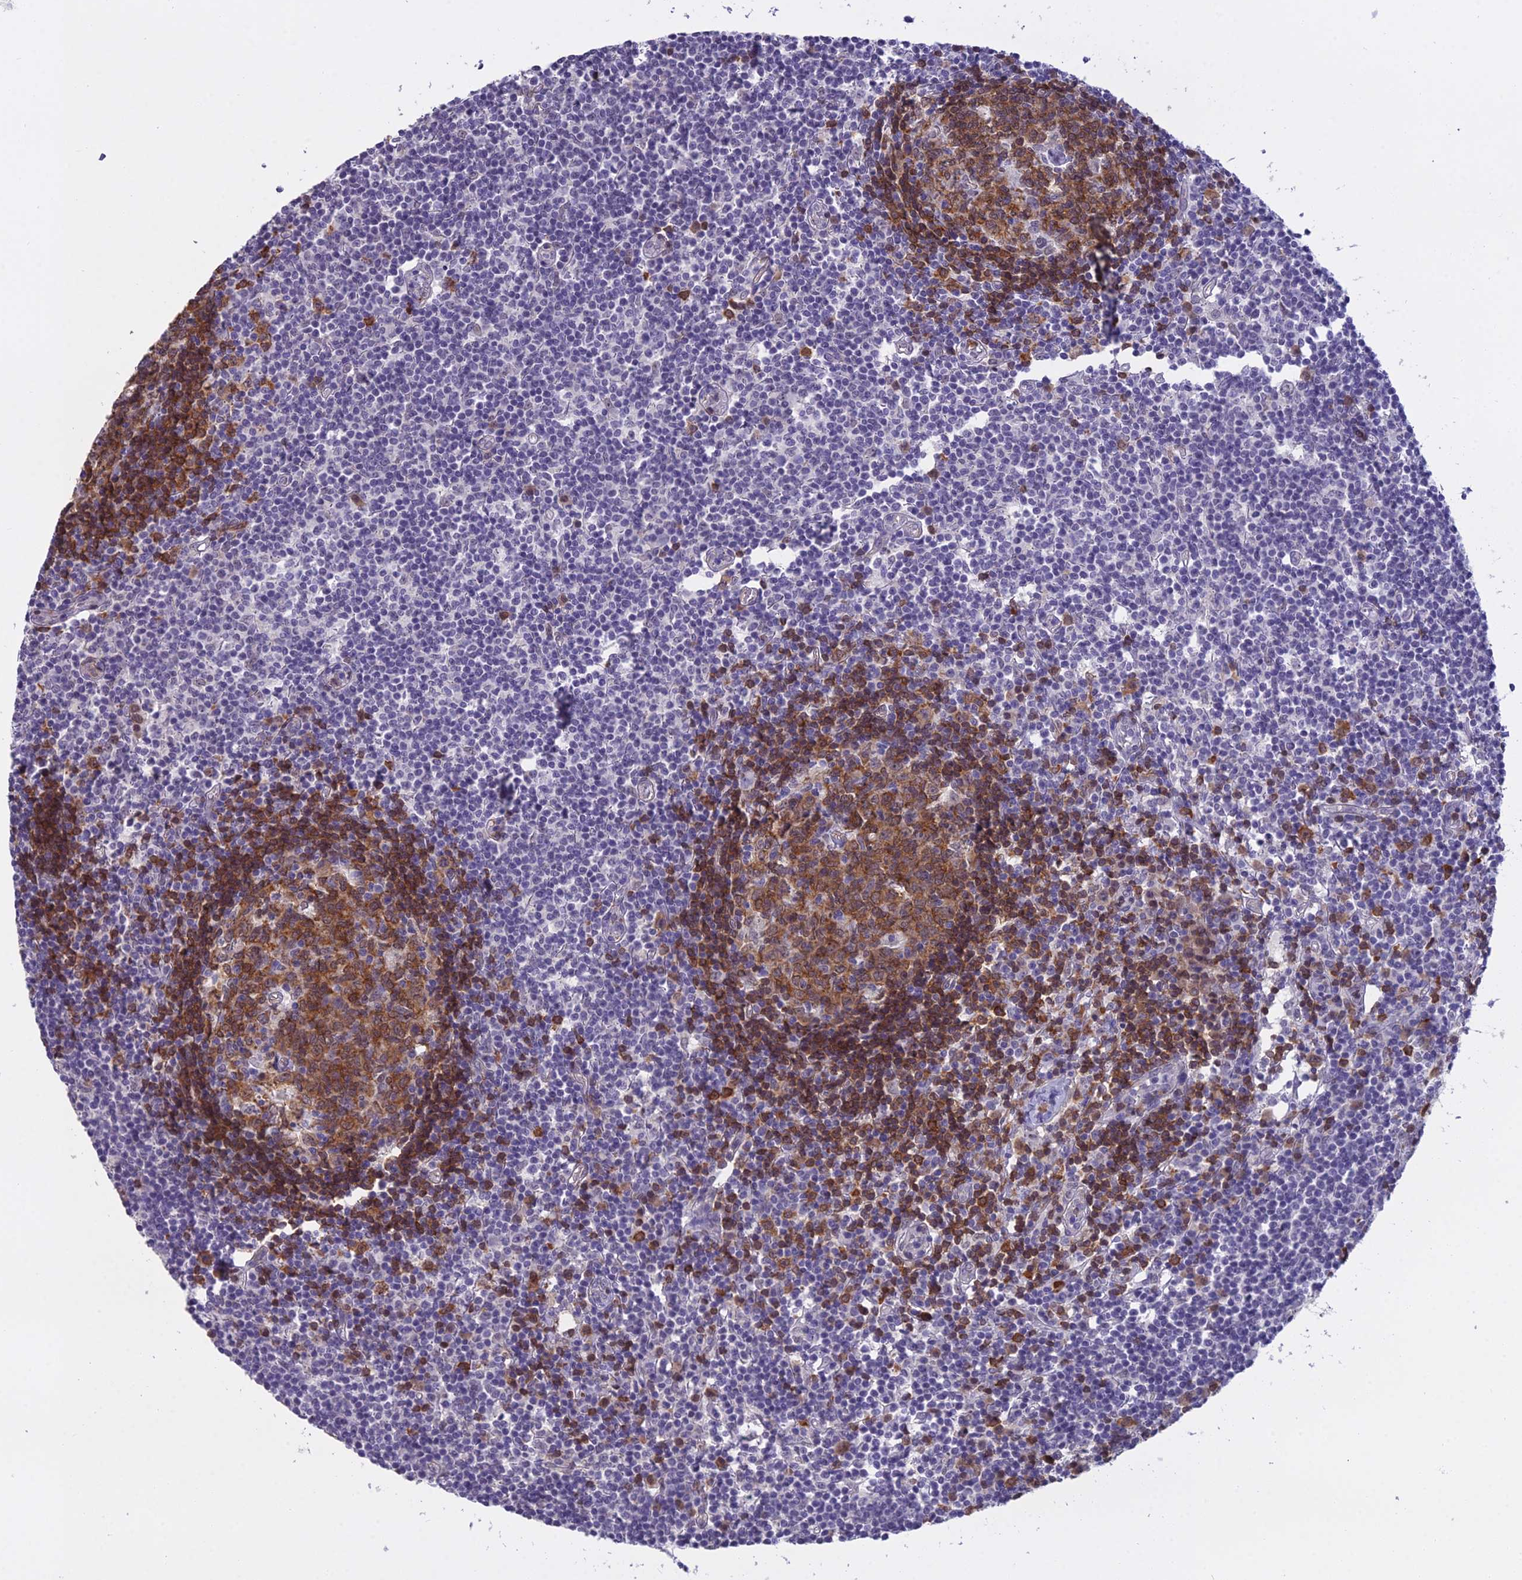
{"staining": {"intensity": "strong", "quantity": "25%-75%", "location": "cytoplasmic/membranous,nuclear"}, "tissue": "lymph node", "cell_type": "Germinal center cells", "image_type": "normal", "snomed": [{"axis": "morphology", "description": "Normal tissue, NOS"}, {"axis": "topography", "description": "Lymph node"}], "caption": "Germinal center cells show strong cytoplasmic/membranous,nuclear expression in about 25%-75% of cells in benign lymph node. (IHC, brightfield microscopy, high magnification).", "gene": "BLNK", "patient": {"sex": "female", "age": 55}}